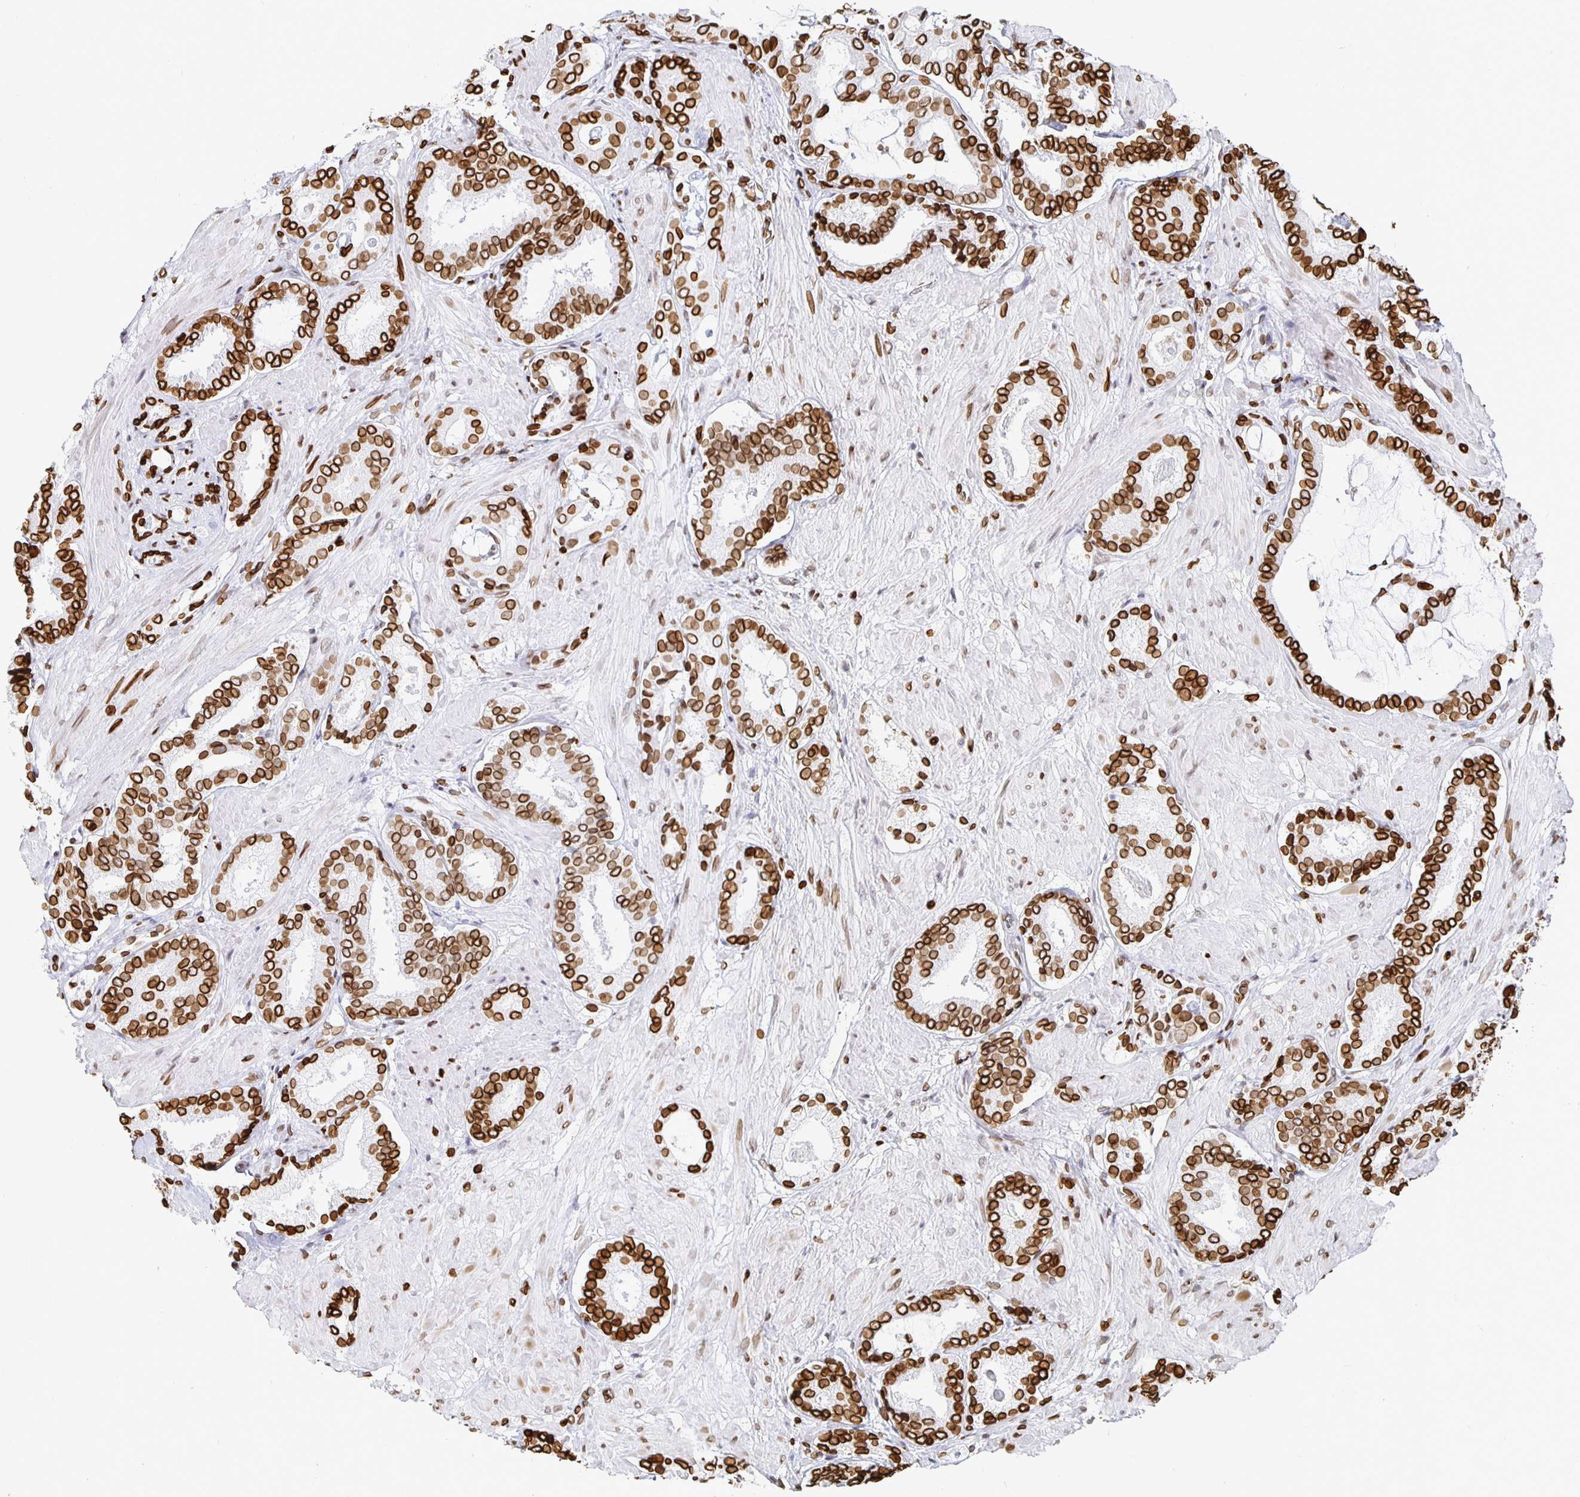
{"staining": {"intensity": "strong", "quantity": ">75%", "location": "cytoplasmic/membranous,nuclear"}, "tissue": "prostate cancer", "cell_type": "Tumor cells", "image_type": "cancer", "snomed": [{"axis": "morphology", "description": "Adenocarcinoma, High grade"}, {"axis": "topography", "description": "Prostate"}], "caption": "IHC micrograph of prostate high-grade adenocarcinoma stained for a protein (brown), which exhibits high levels of strong cytoplasmic/membranous and nuclear staining in about >75% of tumor cells.", "gene": "LMNB1", "patient": {"sex": "male", "age": 56}}